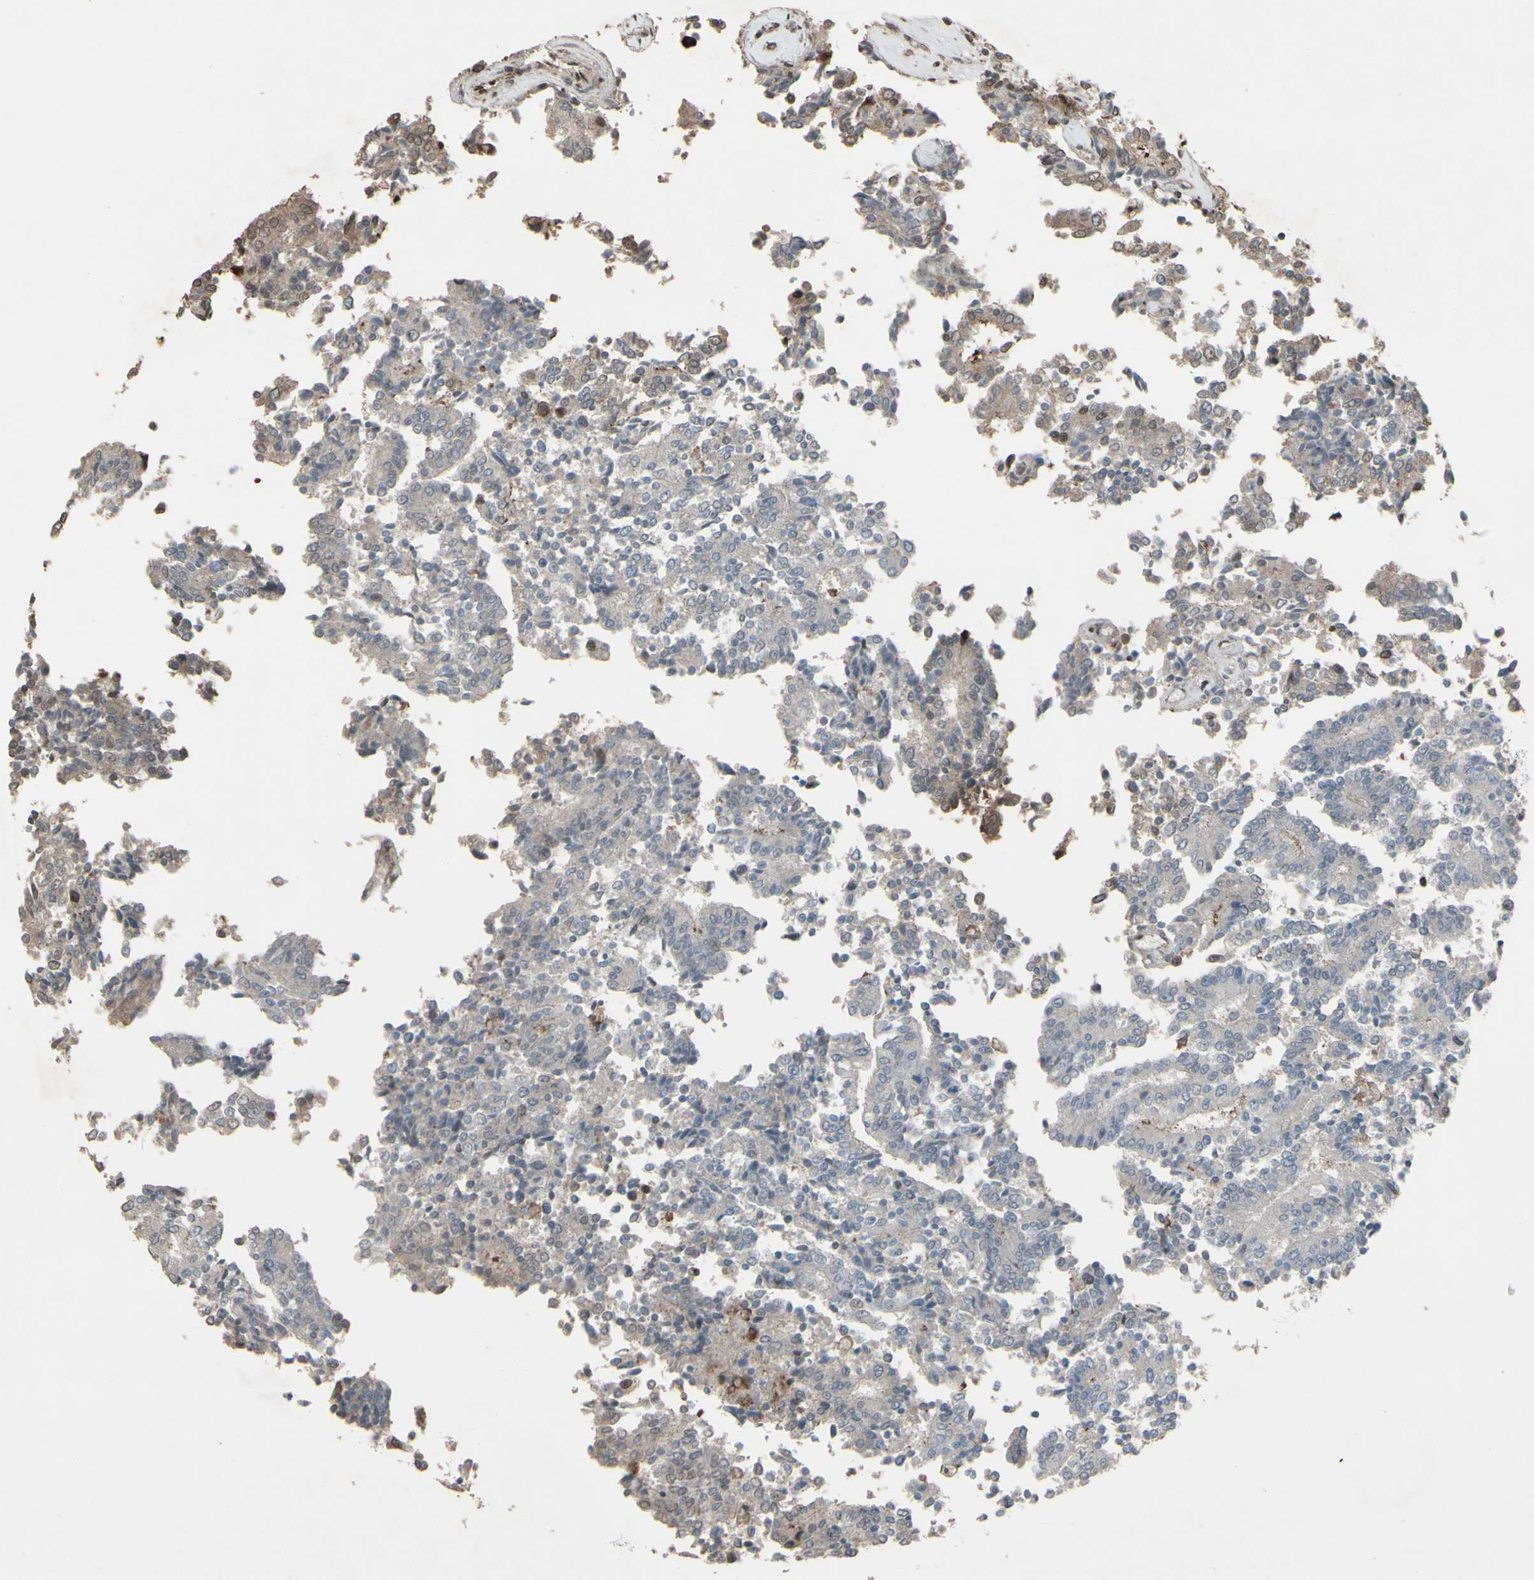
{"staining": {"intensity": "weak", "quantity": "<25%", "location": "nuclear"}, "tissue": "prostate cancer", "cell_type": "Tumor cells", "image_type": "cancer", "snomed": [{"axis": "morphology", "description": "Normal tissue, NOS"}, {"axis": "morphology", "description": "Adenocarcinoma, High grade"}, {"axis": "topography", "description": "Prostate"}, {"axis": "topography", "description": "Seminal veicle"}], "caption": "High magnification brightfield microscopy of prostate adenocarcinoma (high-grade) stained with DAB (3,3'-diaminobenzidine) (brown) and counterstained with hematoxylin (blue): tumor cells show no significant expression.", "gene": "CD33", "patient": {"sex": "male", "age": 55}}